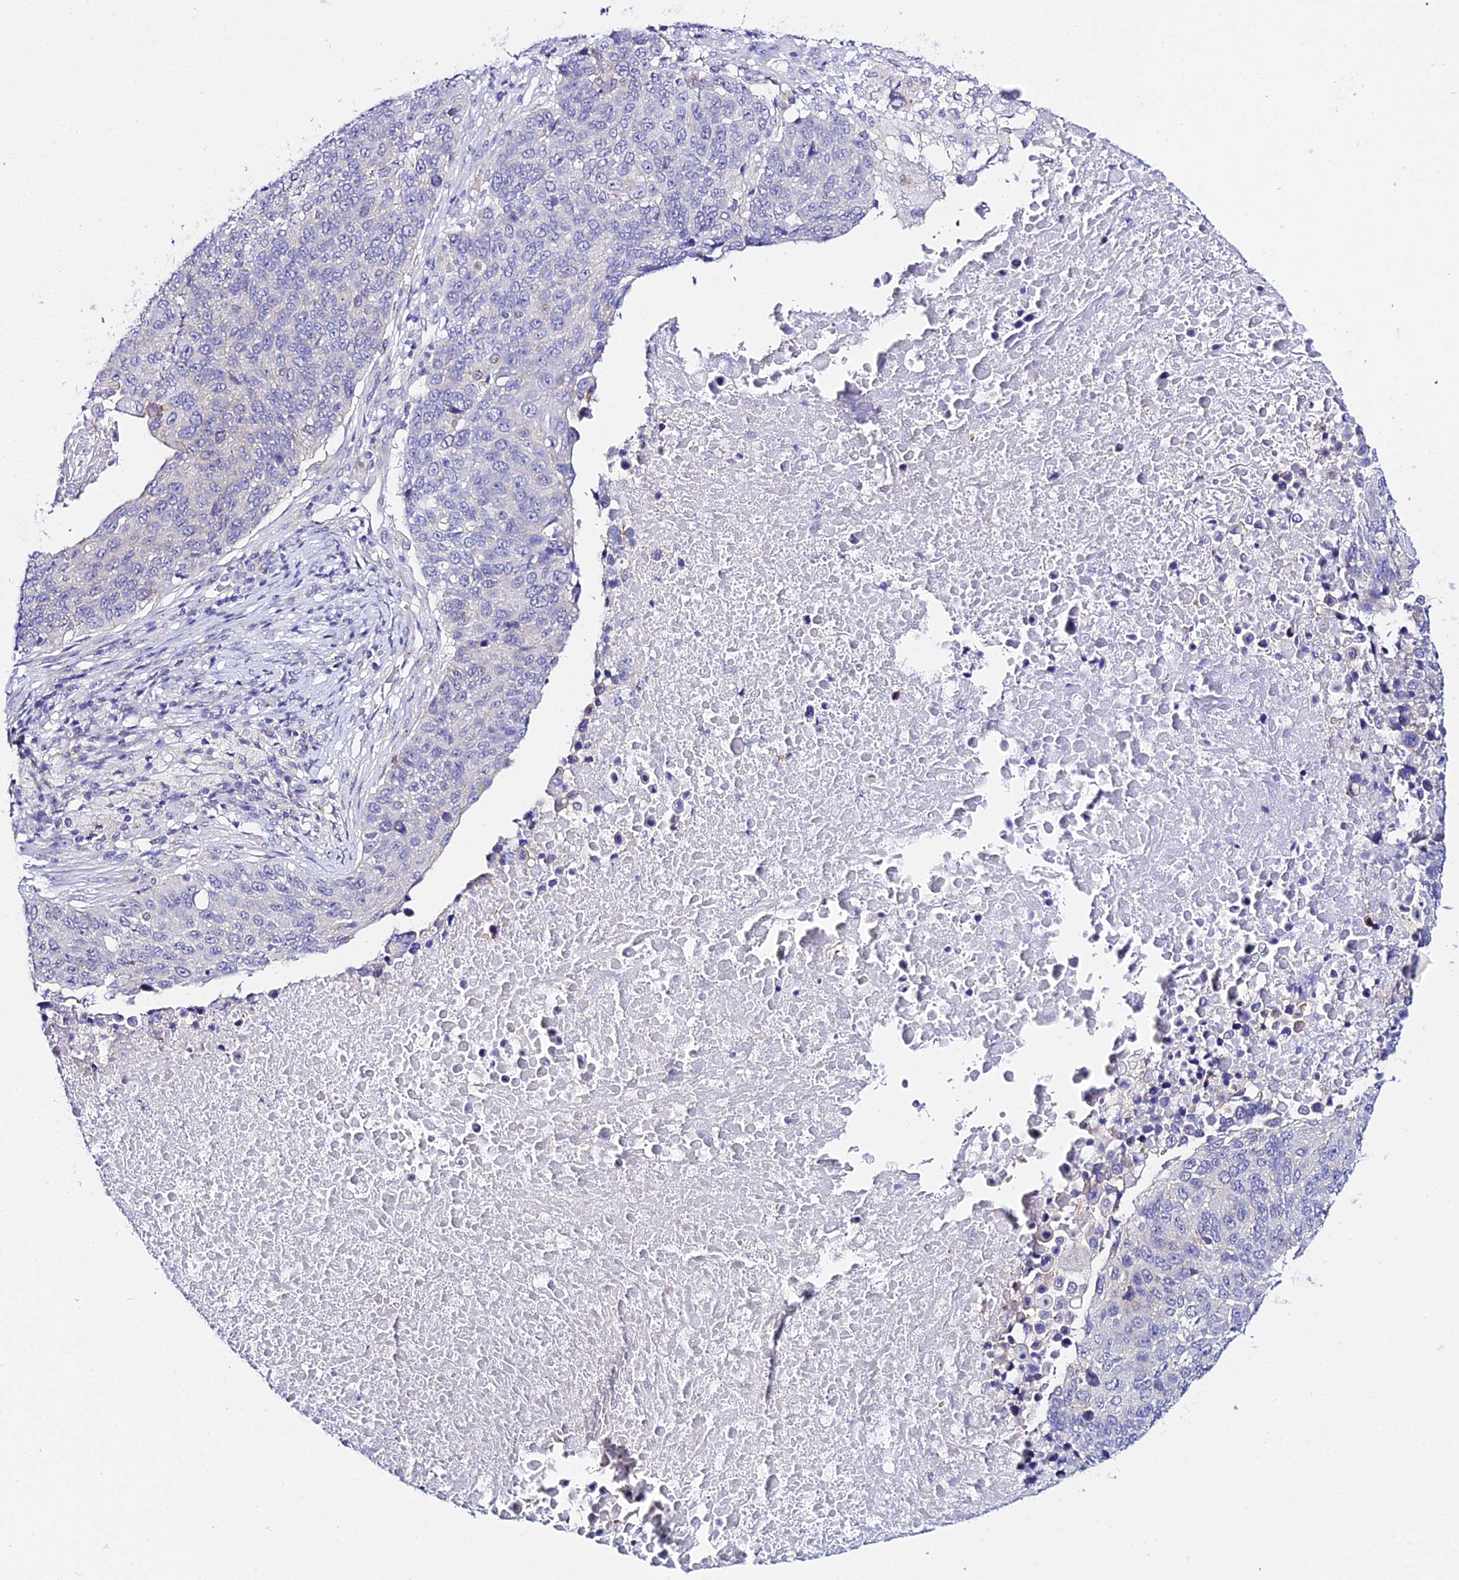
{"staining": {"intensity": "negative", "quantity": "none", "location": "none"}, "tissue": "lung cancer", "cell_type": "Tumor cells", "image_type": "cancer", "snomed": [{"axis": "morphology", "description": "Normal tissue, NOS"}, {"axis": "morphology", "description": "Squamous cell carcinoma, NOS"}, {"axis": "topography", "description": "Lymph node"}, {"axis": "topography", "description": "Lung"}], "caption": "Human lung cancer stained for a protein using IHC reveals no expression in tumor cells.", "gene": "ATG16L2", "patient": {"sex": "male", "age": 66}}